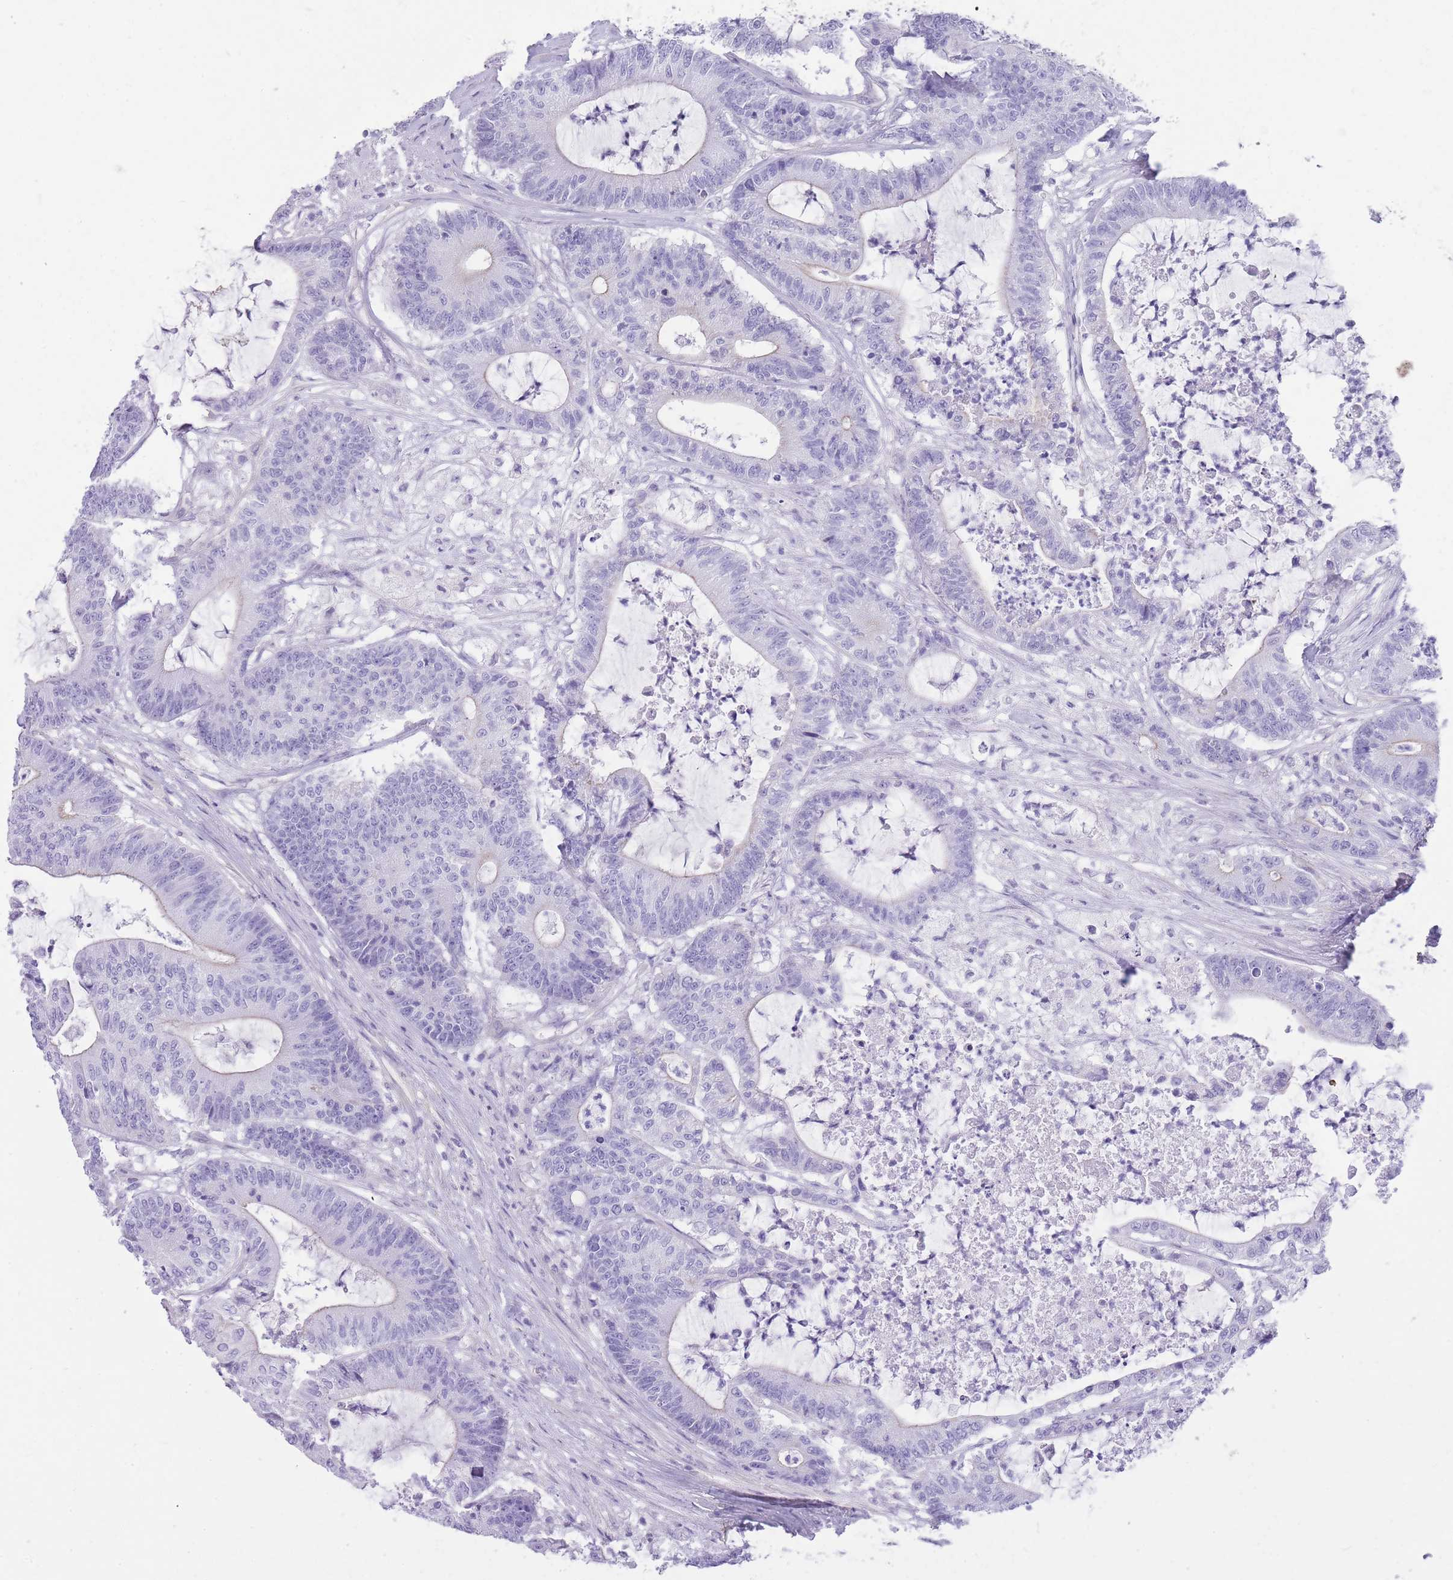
{"staining": {"intensity": "negative", "quantity": "none", "location": "none"}, "tissue": "colorectal cancer", "cell_type": "Tumor cells", "image_type": "cancer", "snomed": [{"axis": "morphology", "description": "Adenocarcinoma, NOS"}, {"axis": "topography", "description": "Colon"}], "caption": "DAB immunohistochemical staining of adenocarcinoma (colorectal) shows no significant staining in tumor cells.", "gene": "OR11H12", "patient": {"sex": "female", "age": 84}}